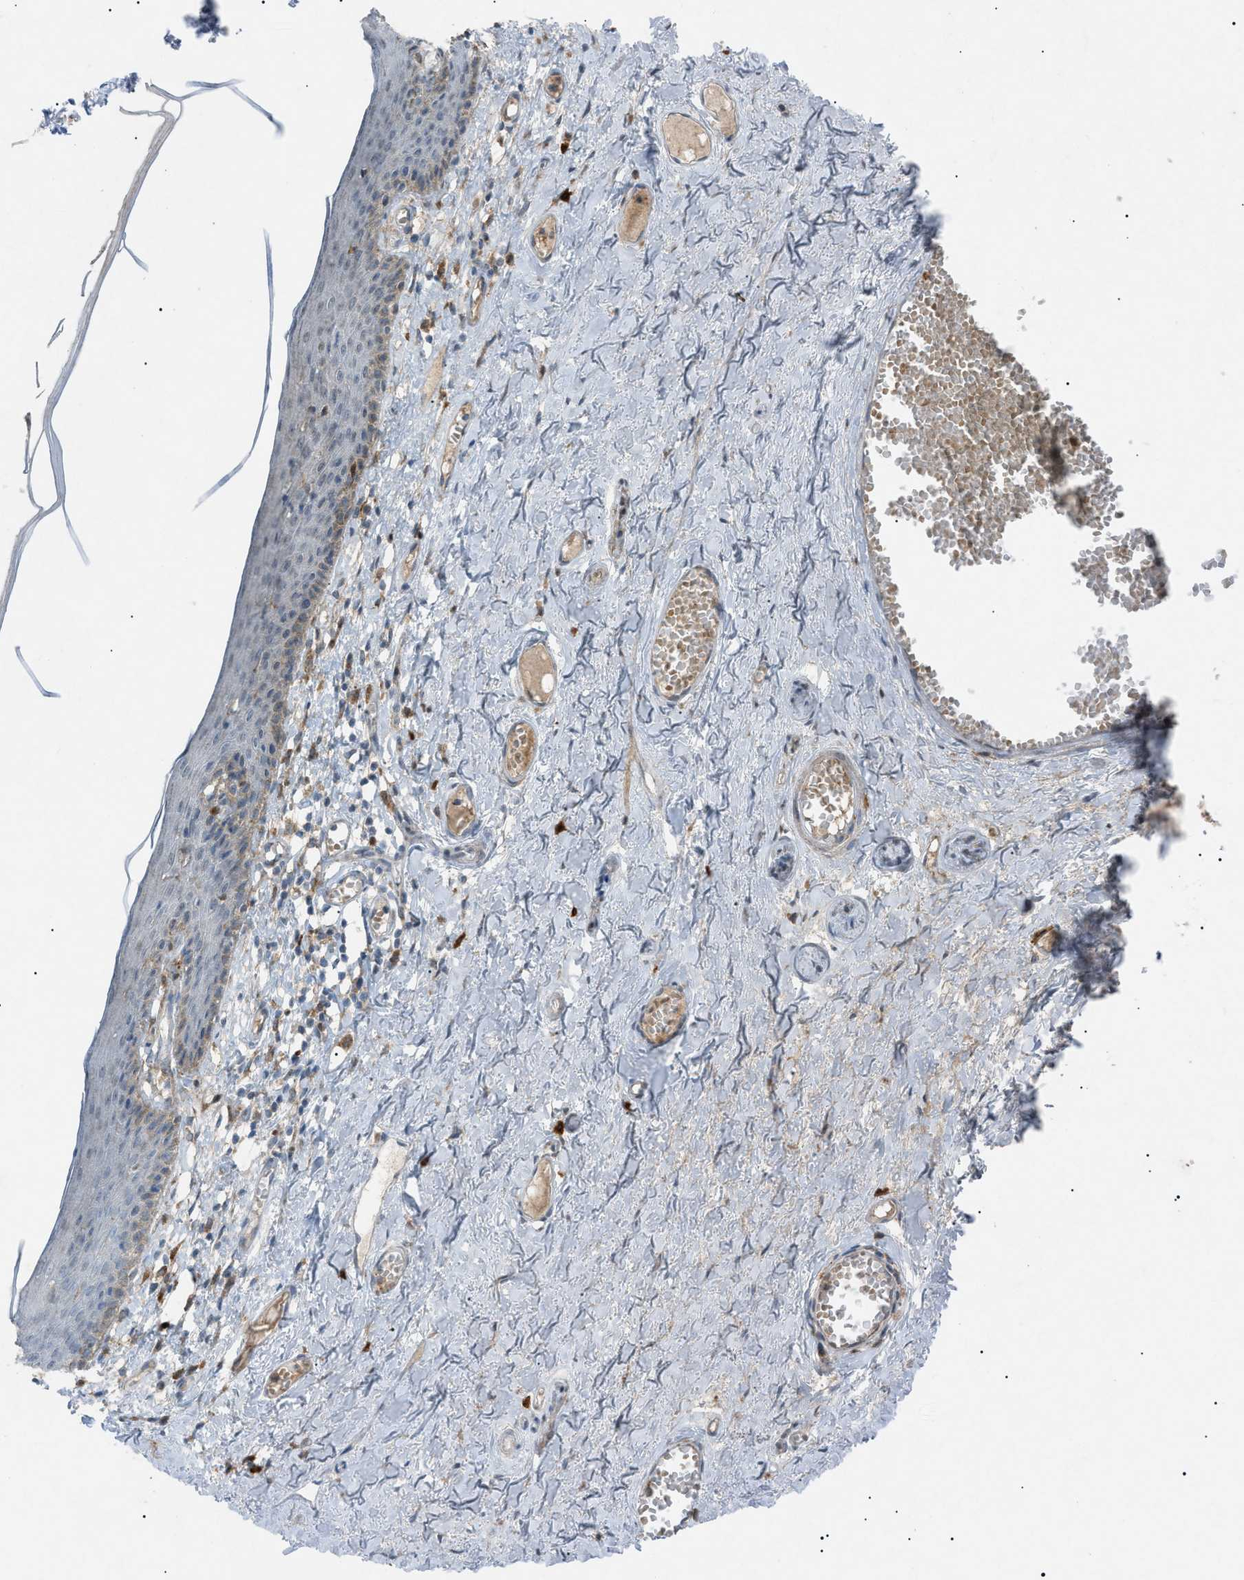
{"staining": {"intensity": "weak", "quantity": "<25%", "location": "cytoplasmic/membranous"}, "tissue": "skin", "cell_type": "Epidermal cells", "image_type": "normal", "snomed": [{"axis": "morphology", "description": "Normal tissue, NOS"}, {"axis": "topography", "description": "Adipose tissue"}, {"axis": "topography", "description": "Vascular tissue"}, {"axis": "topography", "description": "Anal"}, {"axis": "topography", "description": "Peripheral nerve tissue"}], "caption": "High power microscopy image of an IHC histopathology image of benign skin, revealing no significant expression in epidermal cells.", "gene": "BTK", "patient": {"sex": "female", "age": 54}}